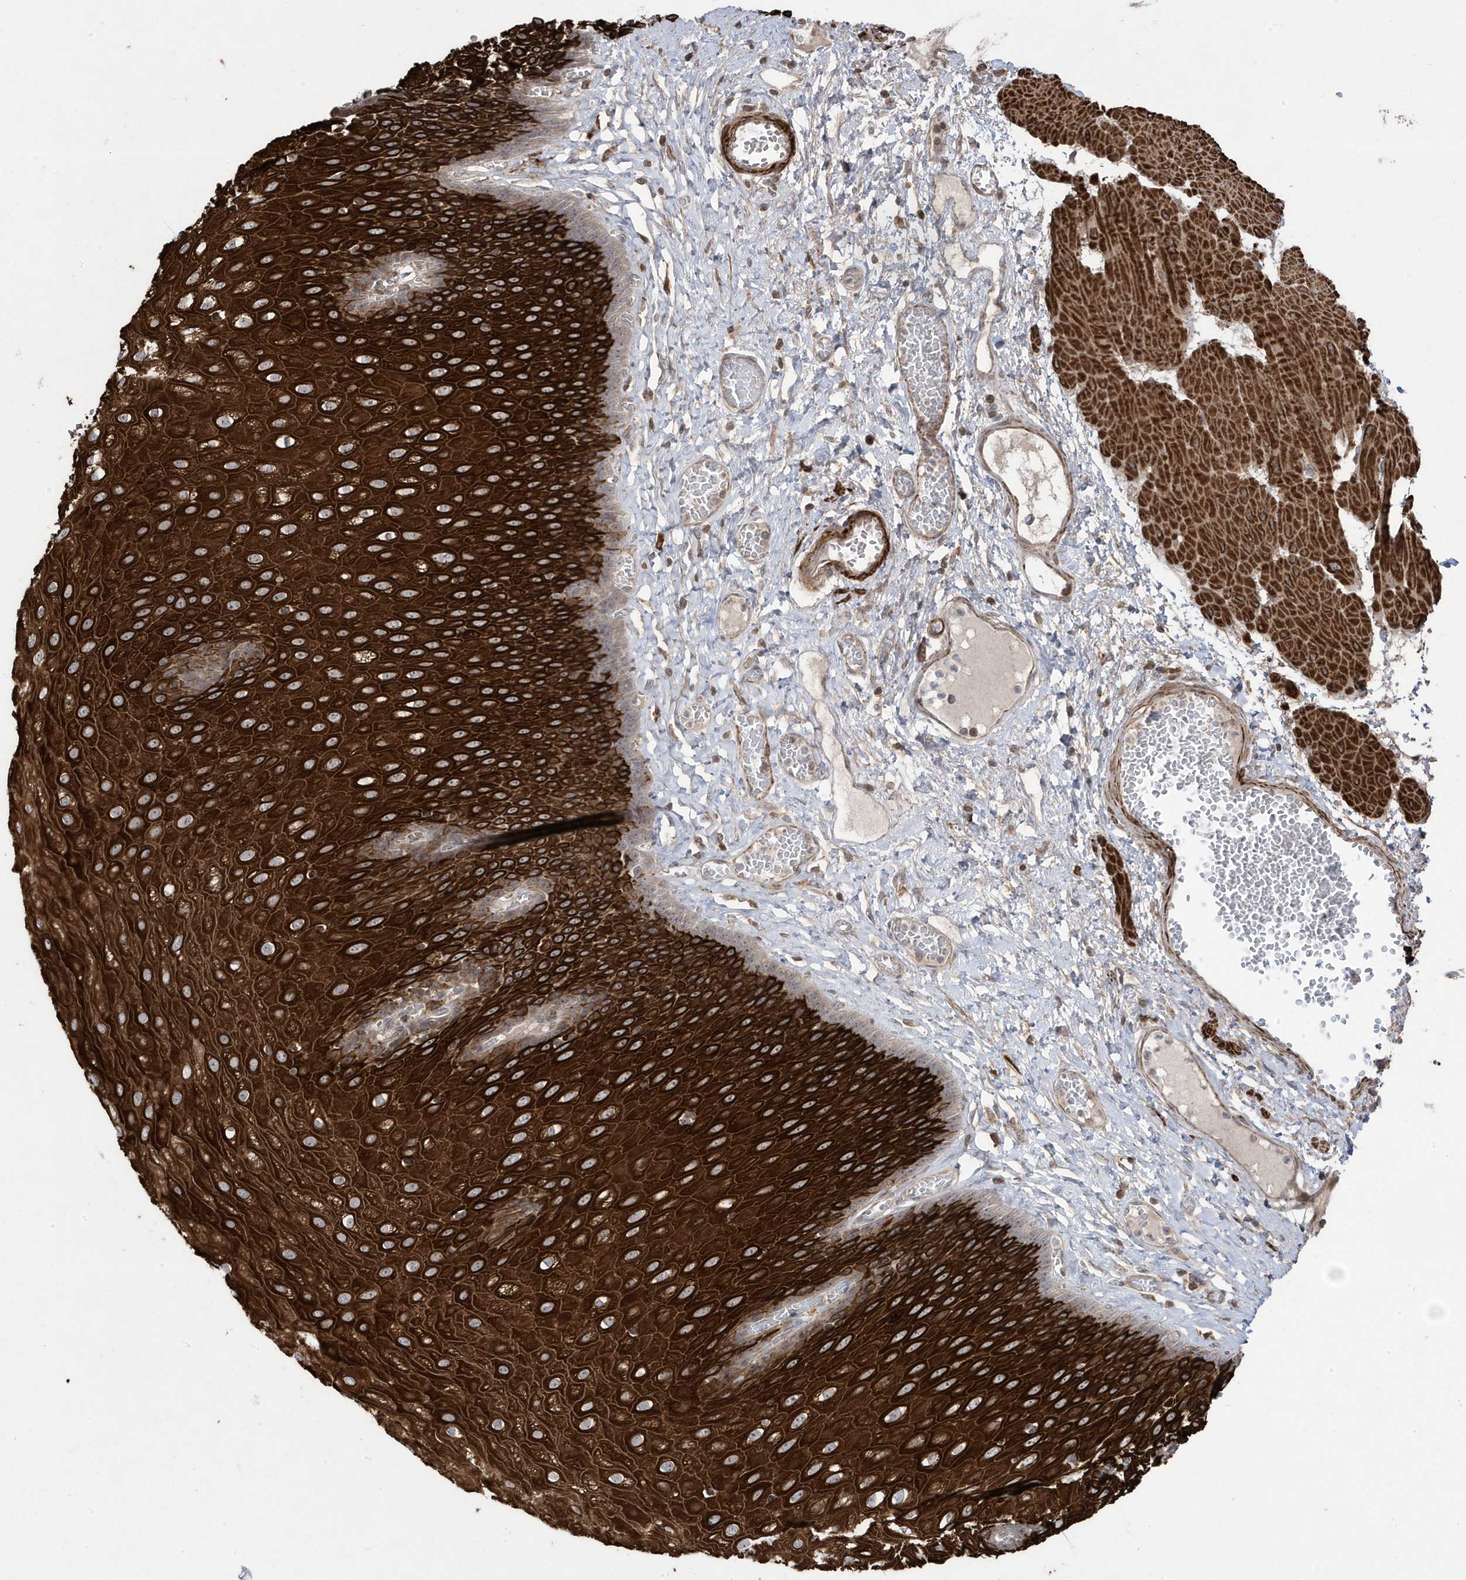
{"staining": {"intensity": "strong", "quantity": ">75%", "location": "cytoplasmic/membranous"}, "tissue": "esophagus", "cell_type": "Squamous epithelial cells", "image_type": "normal", "snomed": [{"axis": "morphology", "description": "Normal tissue, NOS"}, {"axis": "topography", "description": "Esophagus"}], "caption": "Immunohistochemical staining of benign human esophagus demonstrates strong cytoplasmic/membranous protein expression in about >75% of squamous epithelial cells.", "gene": "CETN3", "patient": {"sex": "male", "age": 60}}